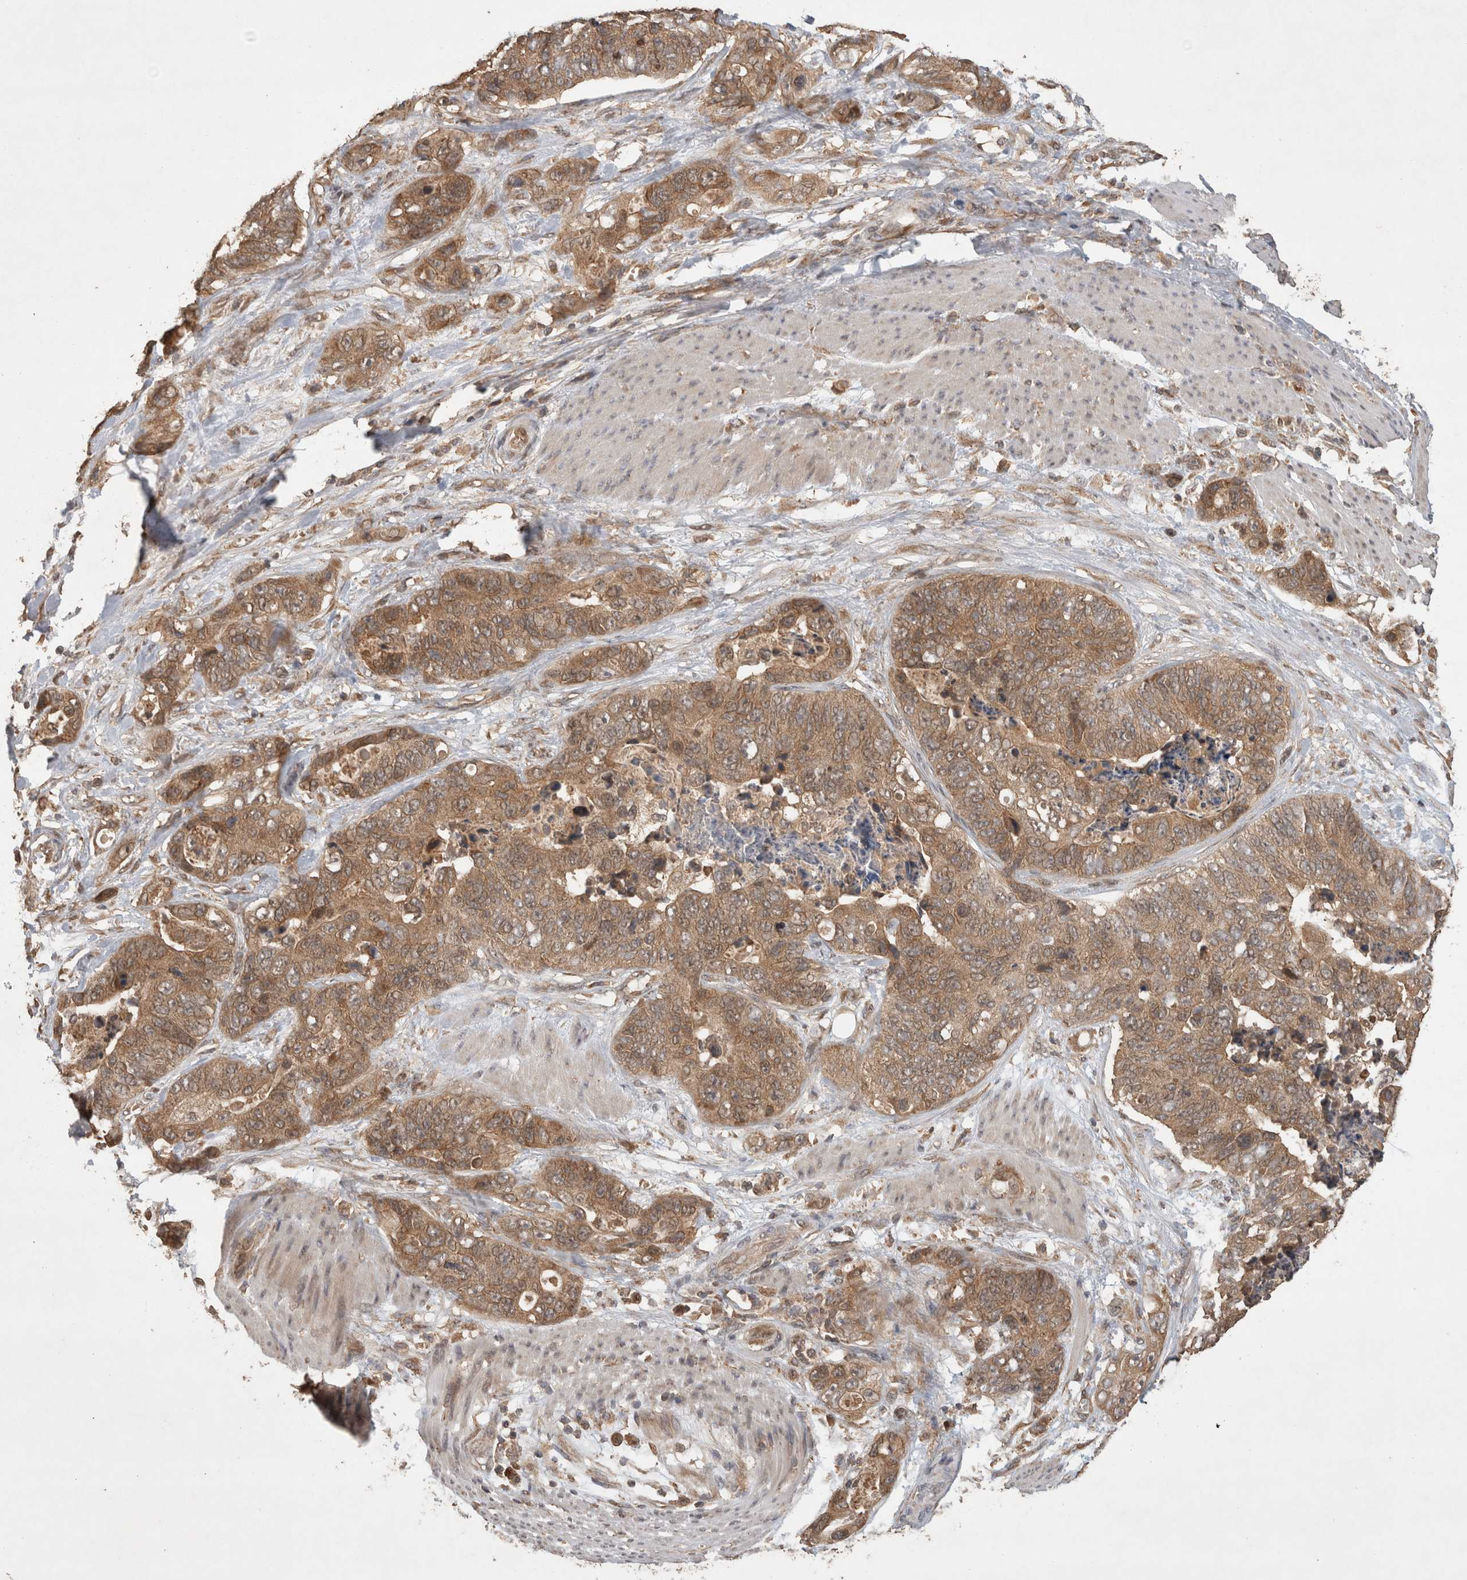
{"staining": {"intensity": "moderate", "quantity": ">75%", "location": "cytoplasmic/membranous"}, "tissue": "stomach cancer", "cell_type": "Tumor cells", "image_type": "cancer", "snomed": [{"axis": "morphology", "description": "Normal tissue, NOS"}, {"axis": "morphology", "description": "Adenocarcinoma, NOS"}, {"axis": "topography", "description": "Stomach"}], "caption": "Immunohistochemical staining of human adenocarcinoma (stomach) exhibits medium levels of moderate cytoplasmic/membranous protein staining in approximately >75% of tumor cells.", "gene": "OTUD7B", "patient": {"sex": "female", "age": 89}}